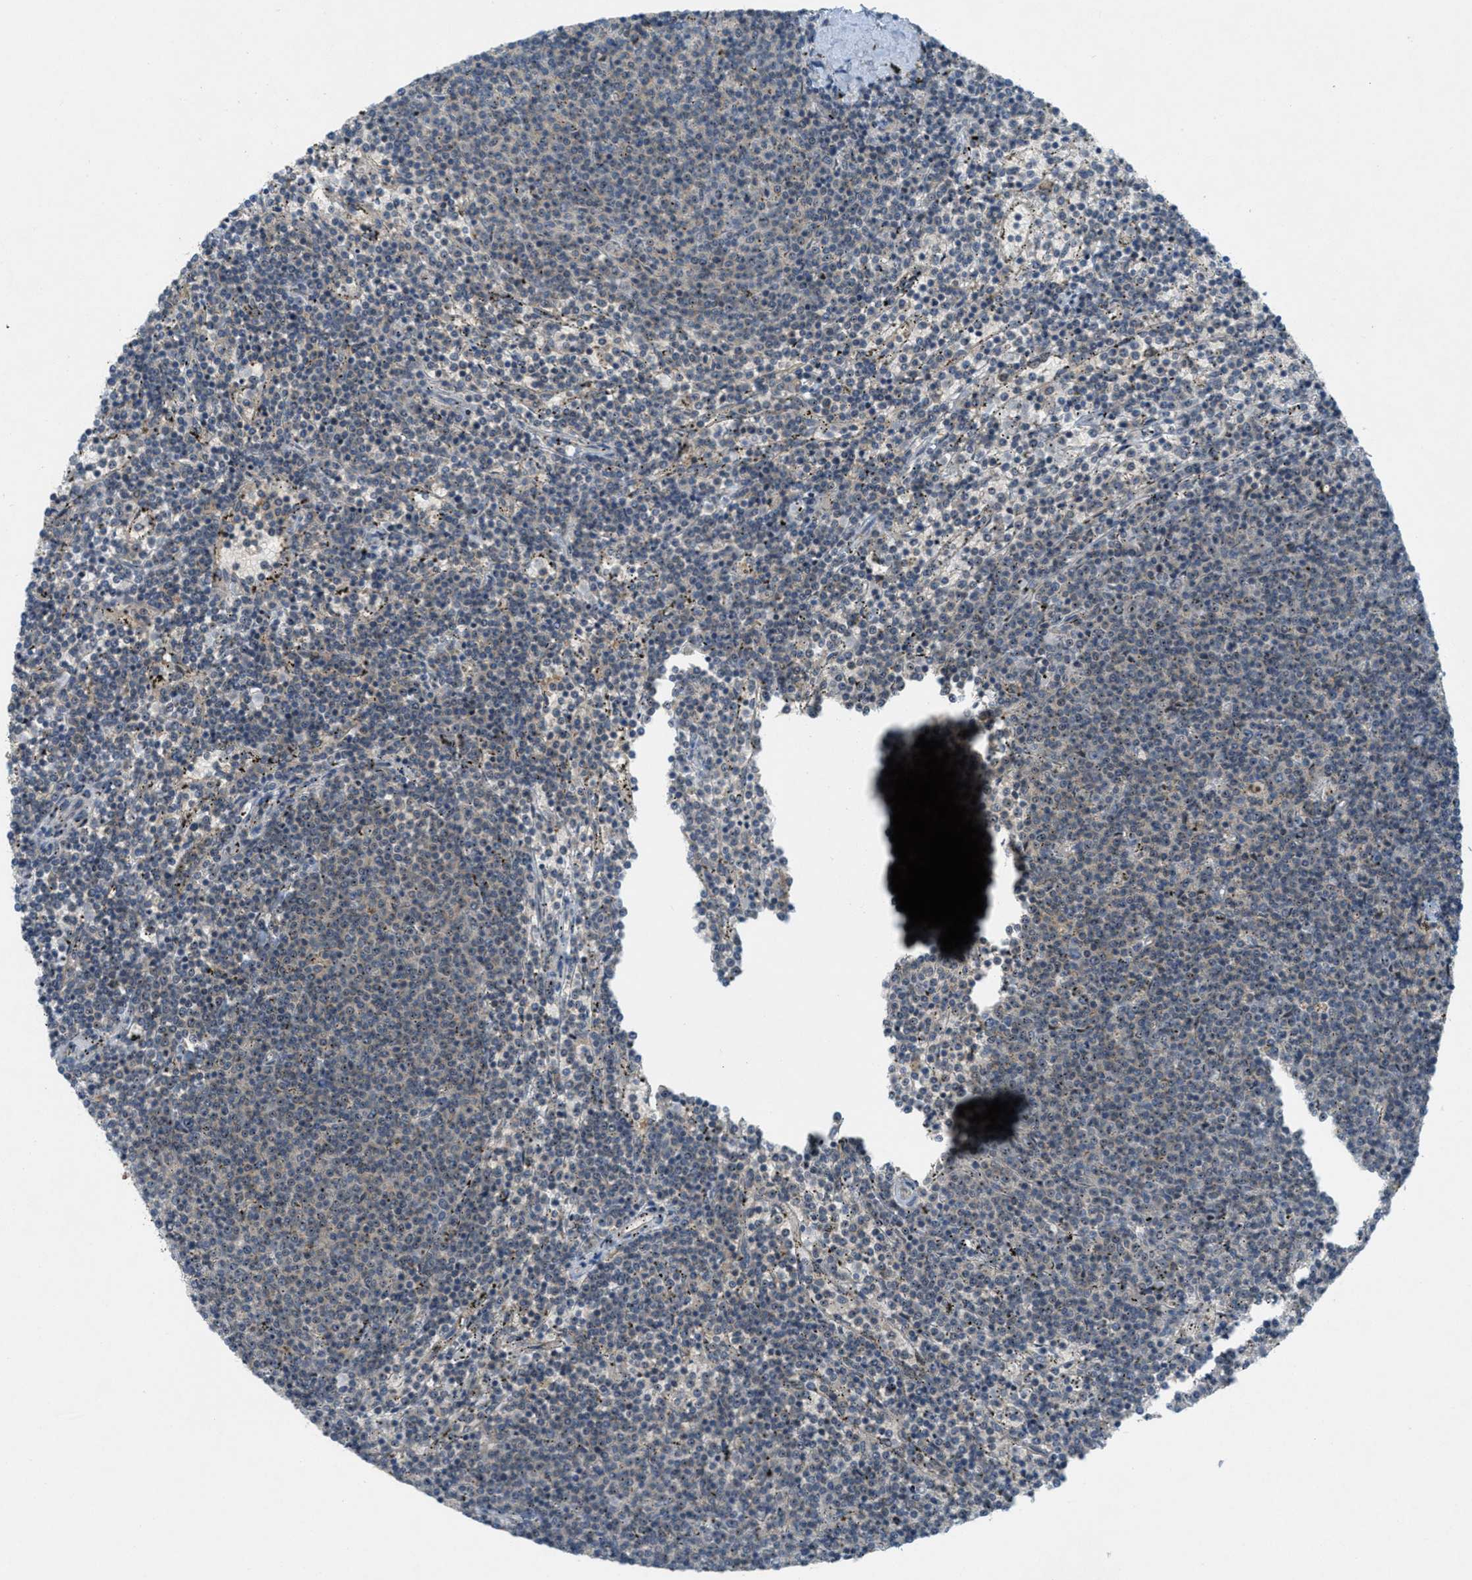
{"staining": {"intensity": "weak", "quantity": "<25%", "location": "cytoplasmic/membranous"}, "tissue": "lymphoma", "cell_type": "Tumor cells", "image_type": "cancer", "snomed": [{"axis": "morphology", "description": "Malignant lymphoma, non-Hodgkin's type, Low grade"}, {"axis": "topography", "description": "Spleen"}], "caption": "This photomicrograph is of lymphoma stained with immunohistochemistry (IHC) to label a protein in brown with the nuclei are counter-stained blue. There is no staining in tumor cells.", "gene": "SIGMAR1", "patient": {"sex": "female", "age": 50}}